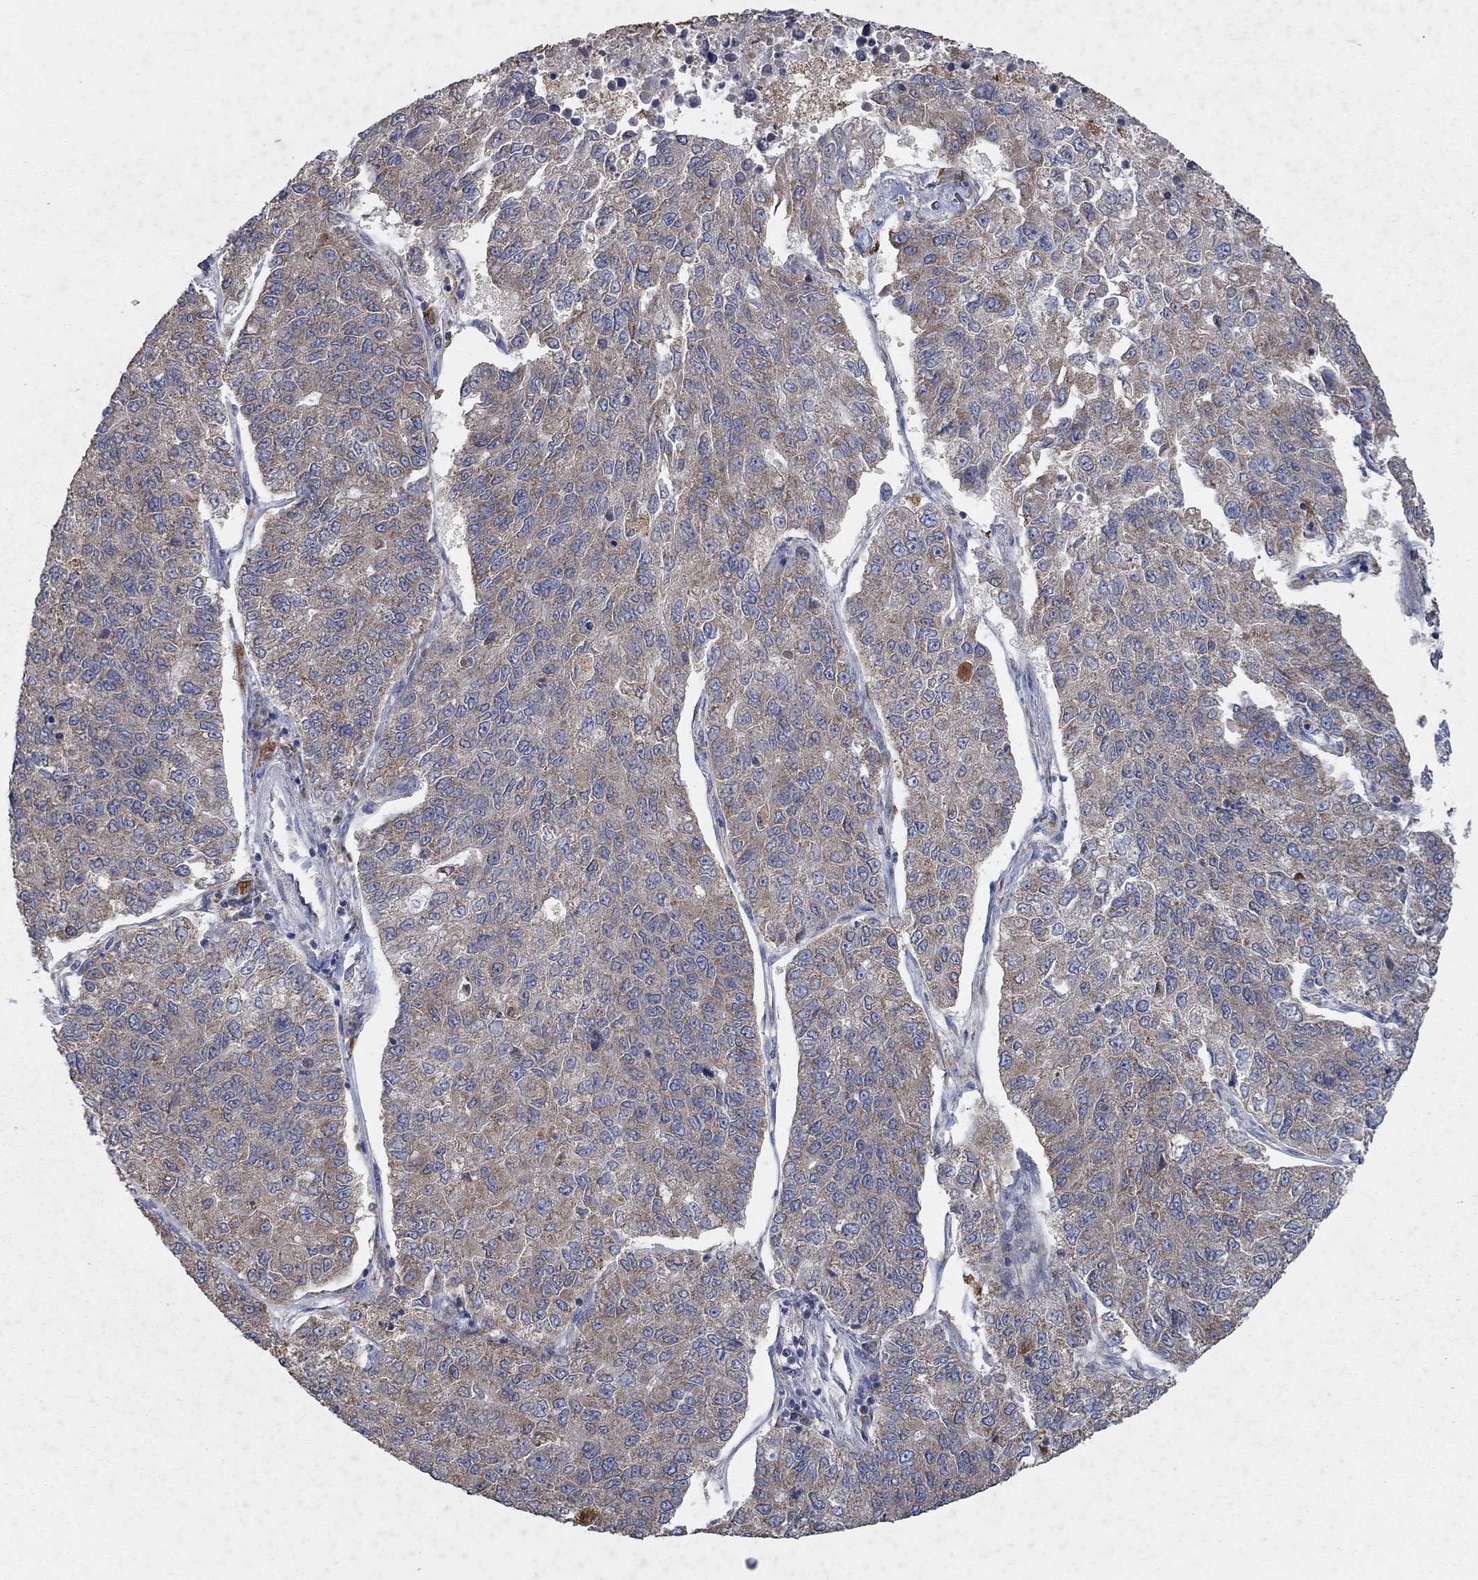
{"staining": {"intensity": "weak", "quantity": "<25%", "location": "cytoplasmic/membranous"}, "tissue": "lung cancer", "cell_type": "Tumor cells", "image_type": "cancer", "snomed": [{"axis": "morphology", "description": "Adenocarcinoma, NOS"}, {"axis": "topography", "description": "Lung"}], "caption": "Protein analysis of lung cancer reveals no significant positivity in tumor cells. (DAB immunohistochemistry, high magnification).", "gene": "NCEH1", "patient": {"sex": "male", "age": 49}}